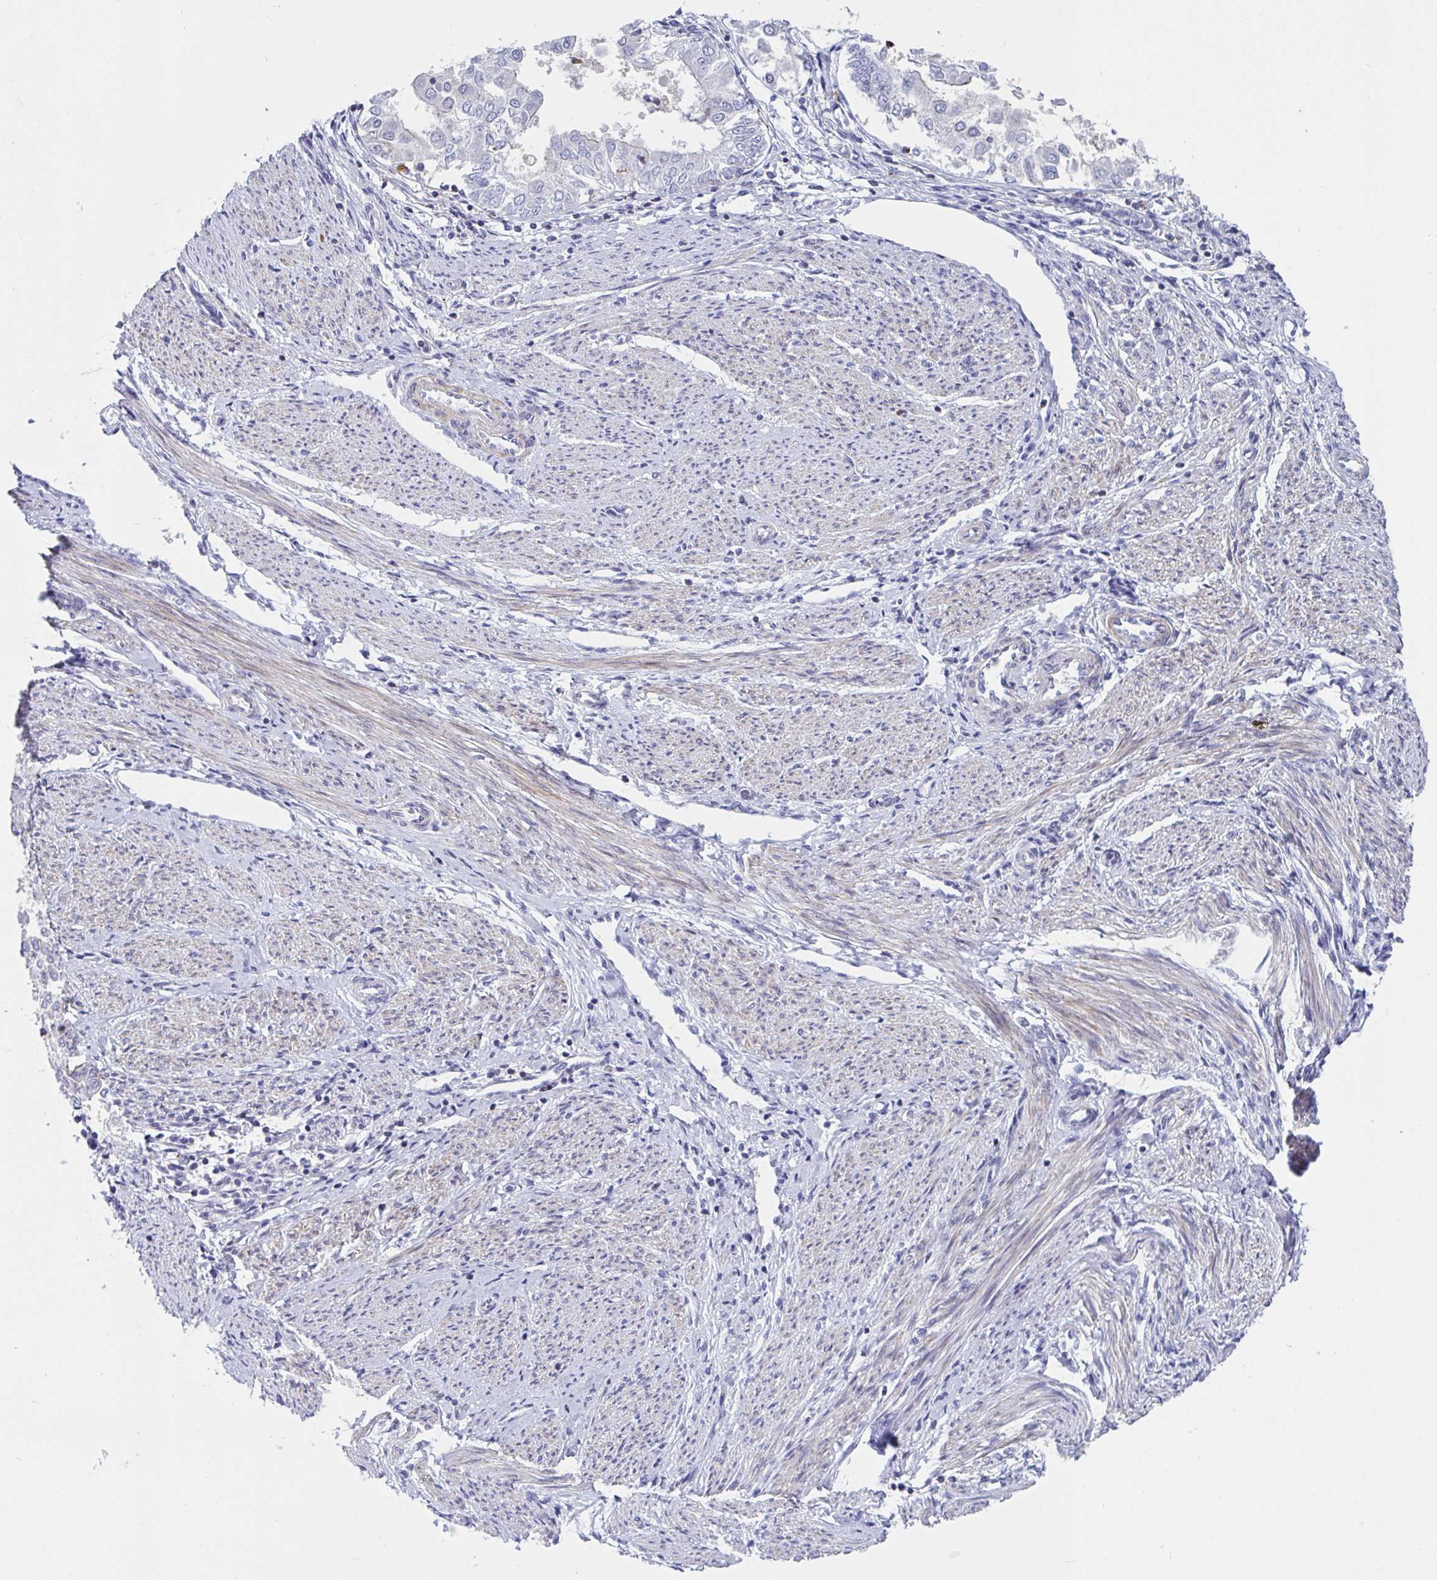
{"staining": {"intensity": "negative", "quantity": "none", "location": "none"}, "tissue": "endometrial cancer", "cell_type": "Tumor cells", "image_type": "cancer", "snomed": [{"axis": "morphology", "description": "Adenocarcinoma, NOS"}, {"axis": "topography", "description": "Endometrium"}], "caption": "An immunohistochemistry (IHC) image of adenocarcinoma (endometrial) is shown. There is no staining in tumor cells of adenocarcinoma (endometrial).", "gene": "WDR72", "patient": {"sex": "female", "age": 68}}